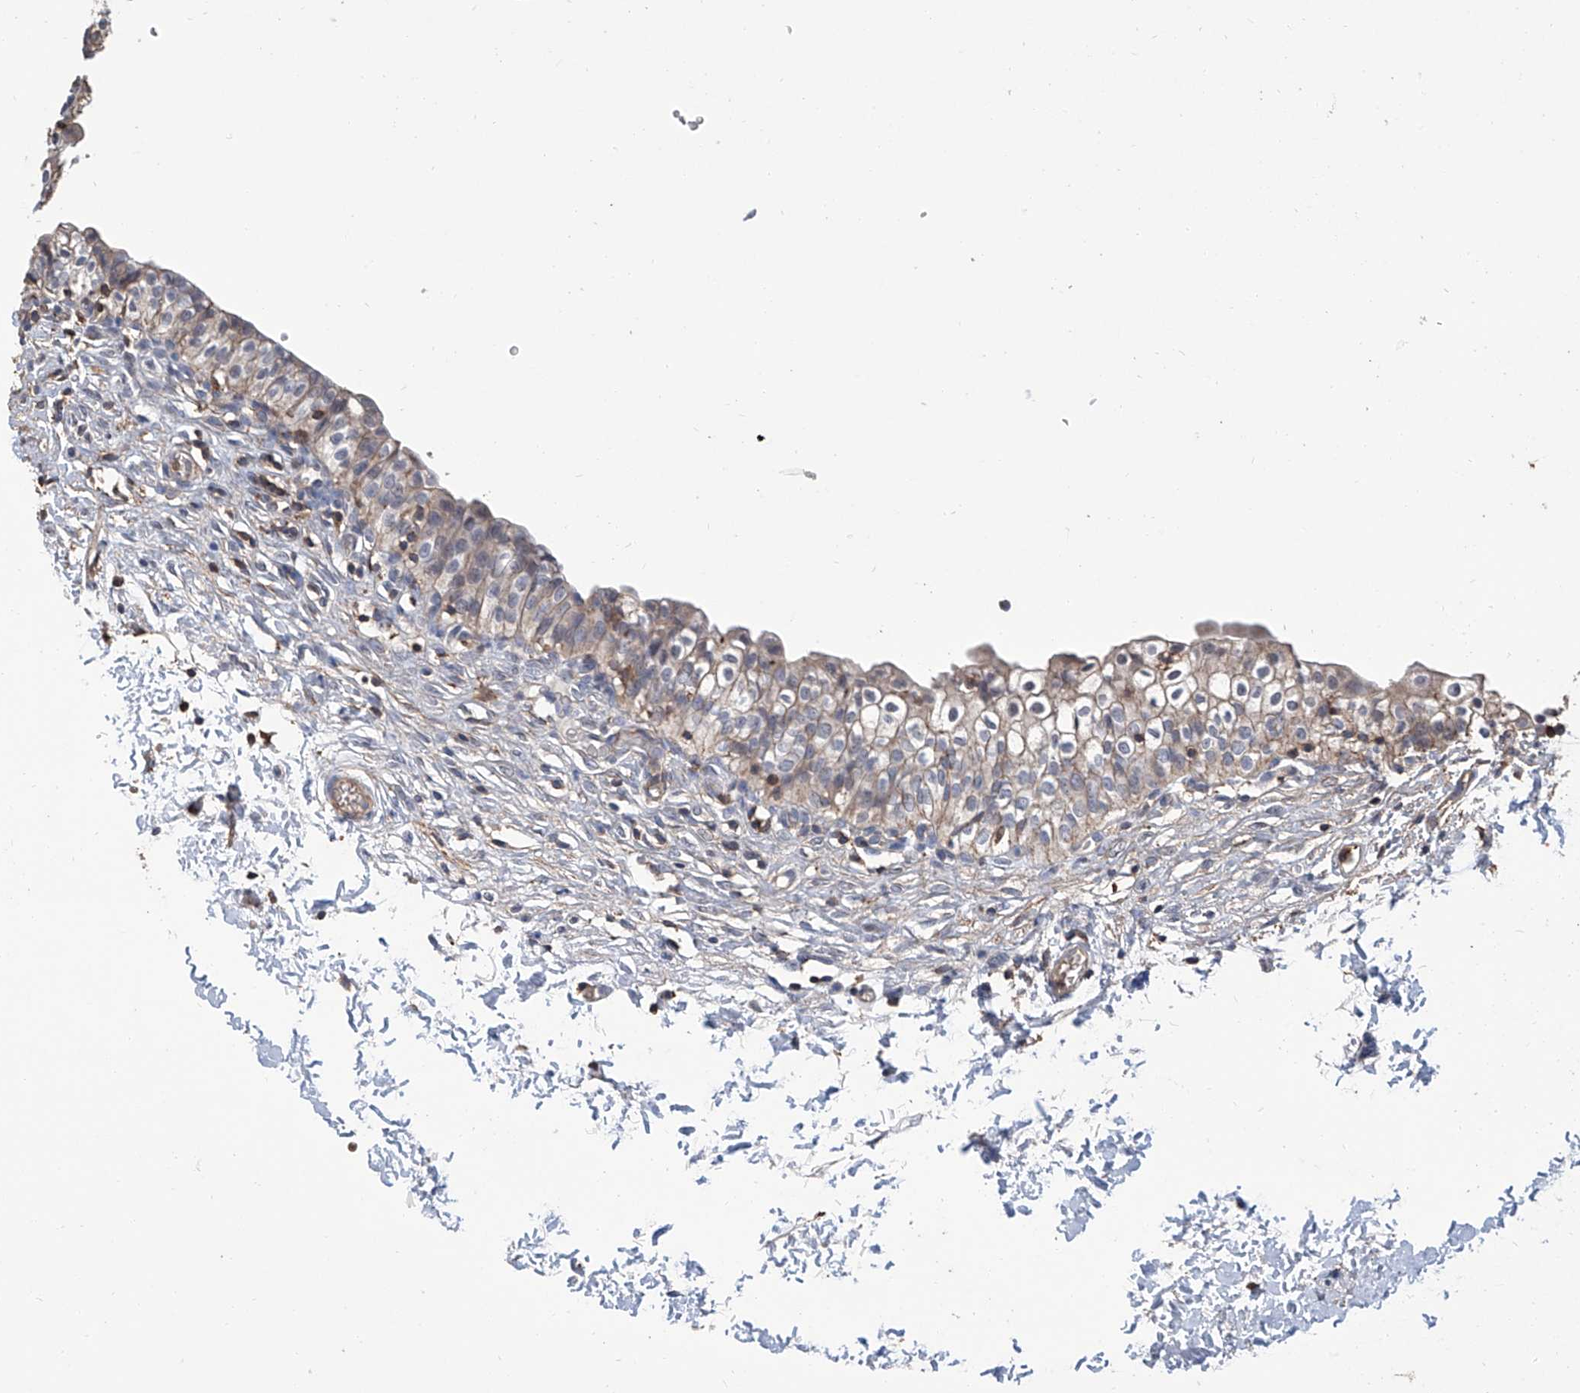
{"staining": {"intensity": "weak", "quantity": ">75%", "location": "cytoplasmic/membranous"}, "tissue": "urinary bladder", "cell_type": "Urothelial cells", "image_type": "normal", "snomed": [{"axis": "morphology", "description": "Normal tissue, NOS"}, {"axis": "topography", "description": "Urinary bladder"}], "caption": "Unremarkable urinary bladder demonstrates weak cytoplasmic/membranous positivity in approximately >75% of urothelial cells, visualized by immunohistochemistry.", "gene": "GPT", "patient": {"sex": "male", "age": 55}}